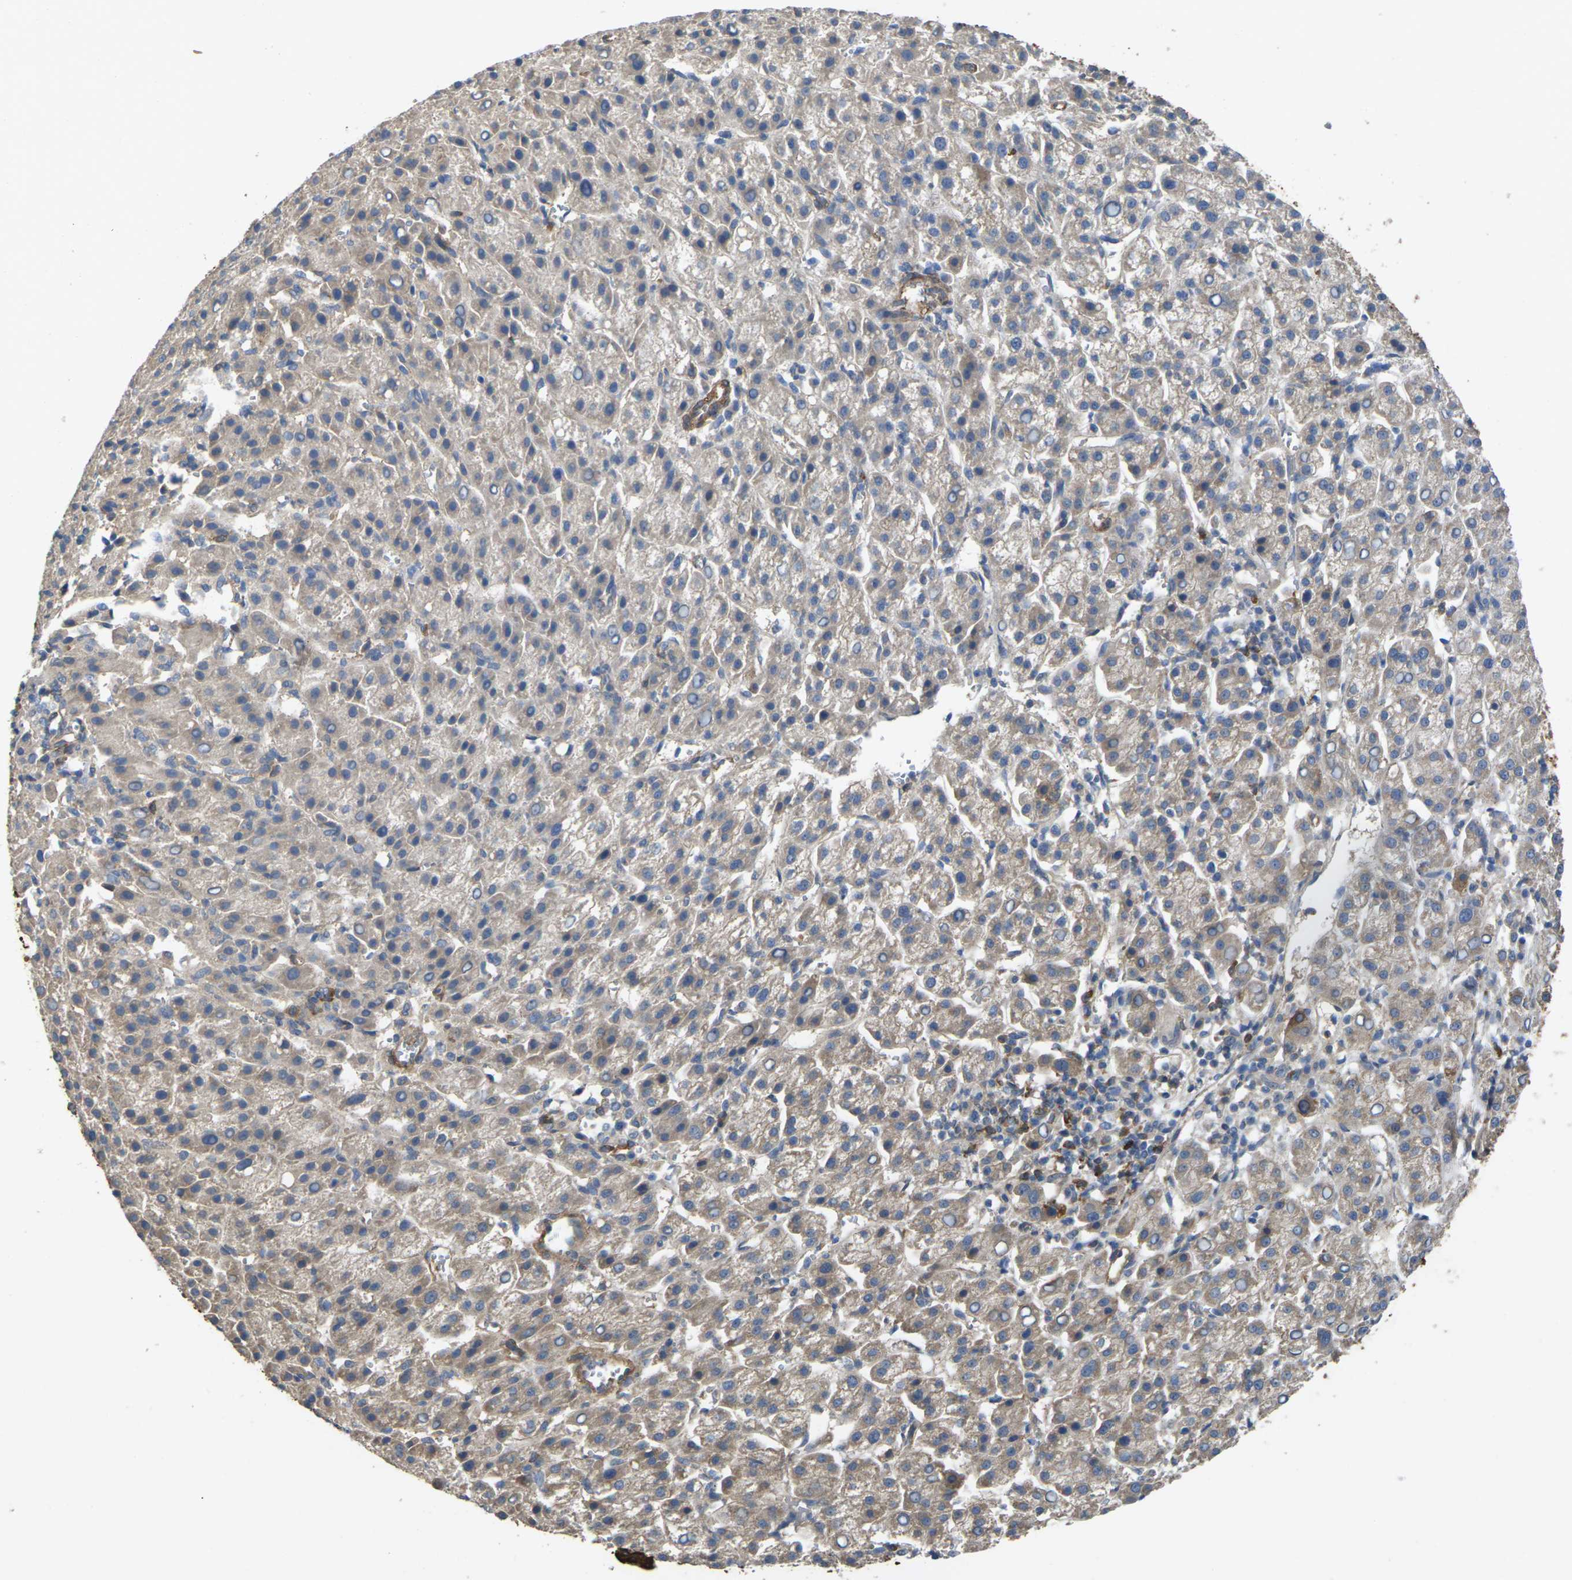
{"staining": {"intensity": "weak", "quantity": "<25%", "location": "cytoplasmic/membranous"}, "tissue": "liver cancer", "cell_type": "Tumor cells", "image_type": "cancer", "snomed": [{"axis": "morphology", "description": "Carcinoma, Hepatocellular, NOS"}, {"axis": "topography", "description": "Liver"}], "caption": "This is a histopathology image of immunohistochemistry (IHC) staining of liver cancer, which shows no staining in tumor cells.", "gene": "TIAM1", "patient": {"sex": "female", "age": 58}}